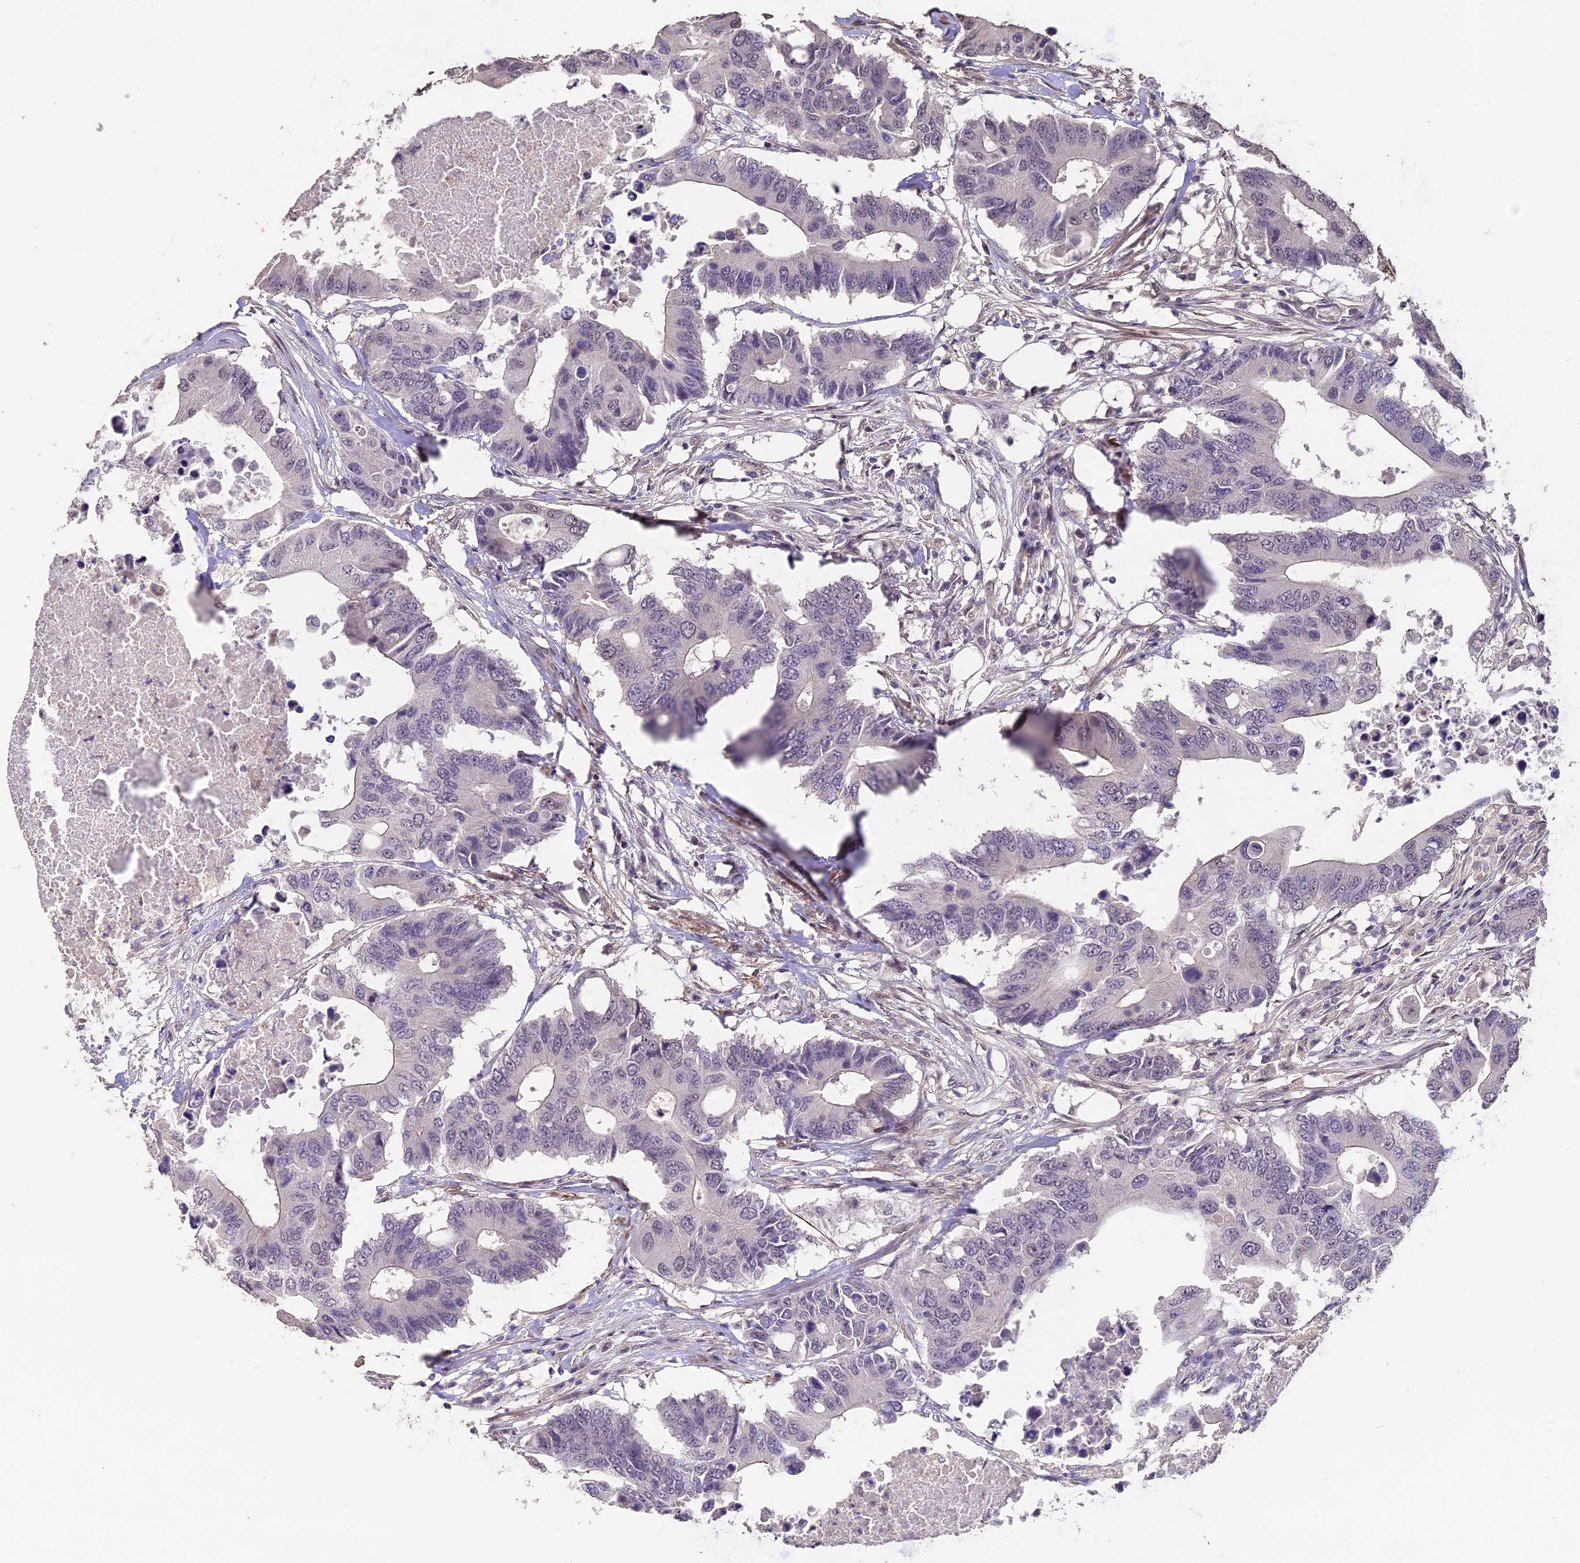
{"staining": {"intensity": "negative", "quantity": "none", "location": "none"}, "tissue": "colorectal cancer", "cell_type": "Tumor cells", "image_type": "cancer", "snomed": [{"axis": "morphology", "description": "Adenocarcinoma, NOS"}, {"axis": "topography", "description": "Colon"}], "caption": "Tumor cells are negative for brown protein staining in colorectal cancer.", "gene": "GNB5", "patient": {"sex": "male", "age": 71}}